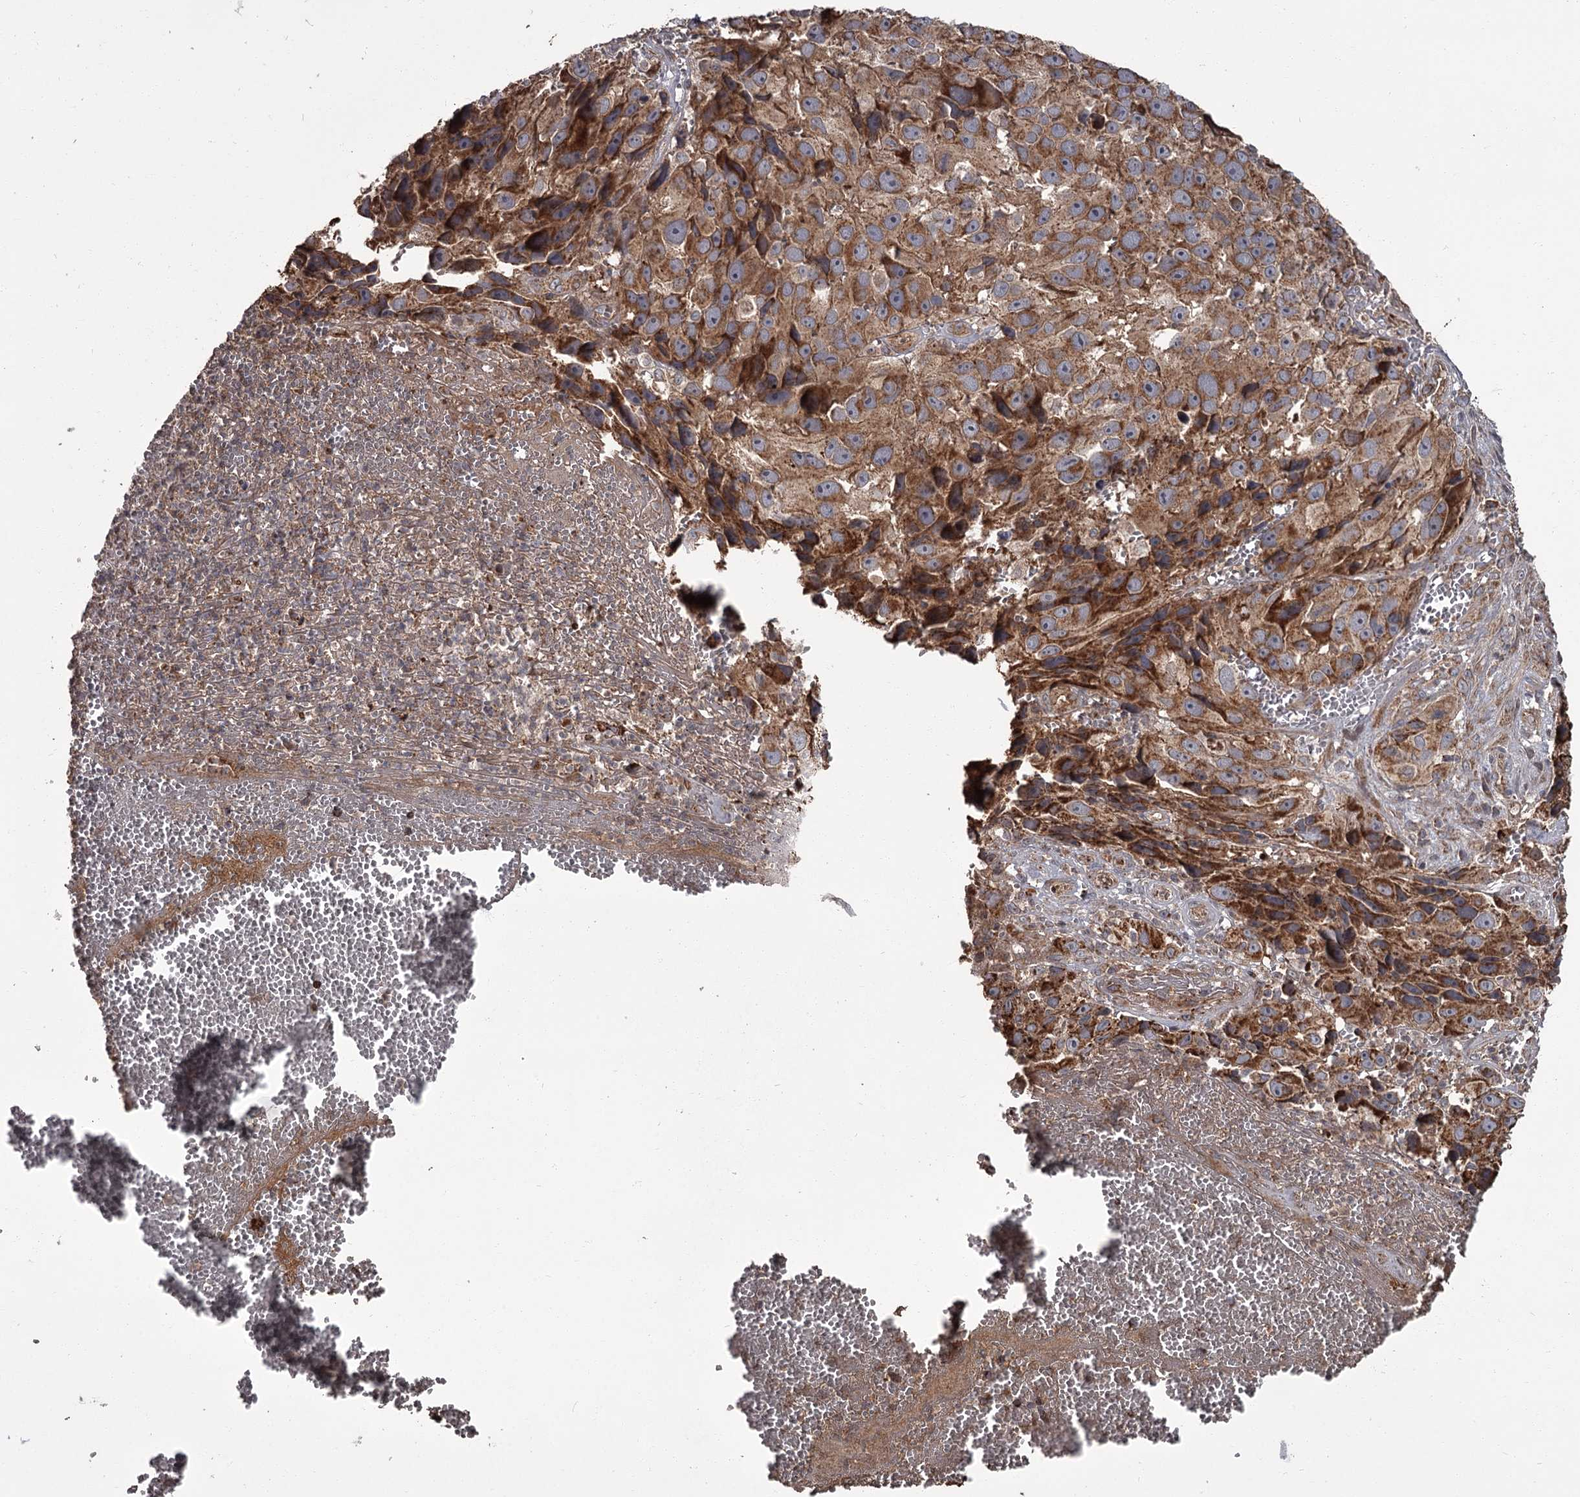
{"staining": {"intensity": "strong", "quantity": ">75%", "location": "cytoplasmic/membranous"}, "tissue": "melanoma", "cell_type": "Tumor cells", "image_type": "cancer", "snomed": [{"axis": "morphology", "description": "Malignant melanoma, NOS"}, {"axis": "topography", "description": "Skin"}], "caption": "Approximately >75% of tumor cells in malignant melanoma exhibit strong cytoplasmic/membranous protein positivity as visualized by brown immunohistochemical staining.", "gene": "THAP9", "patient": {"sex": "male", "age": 84}}